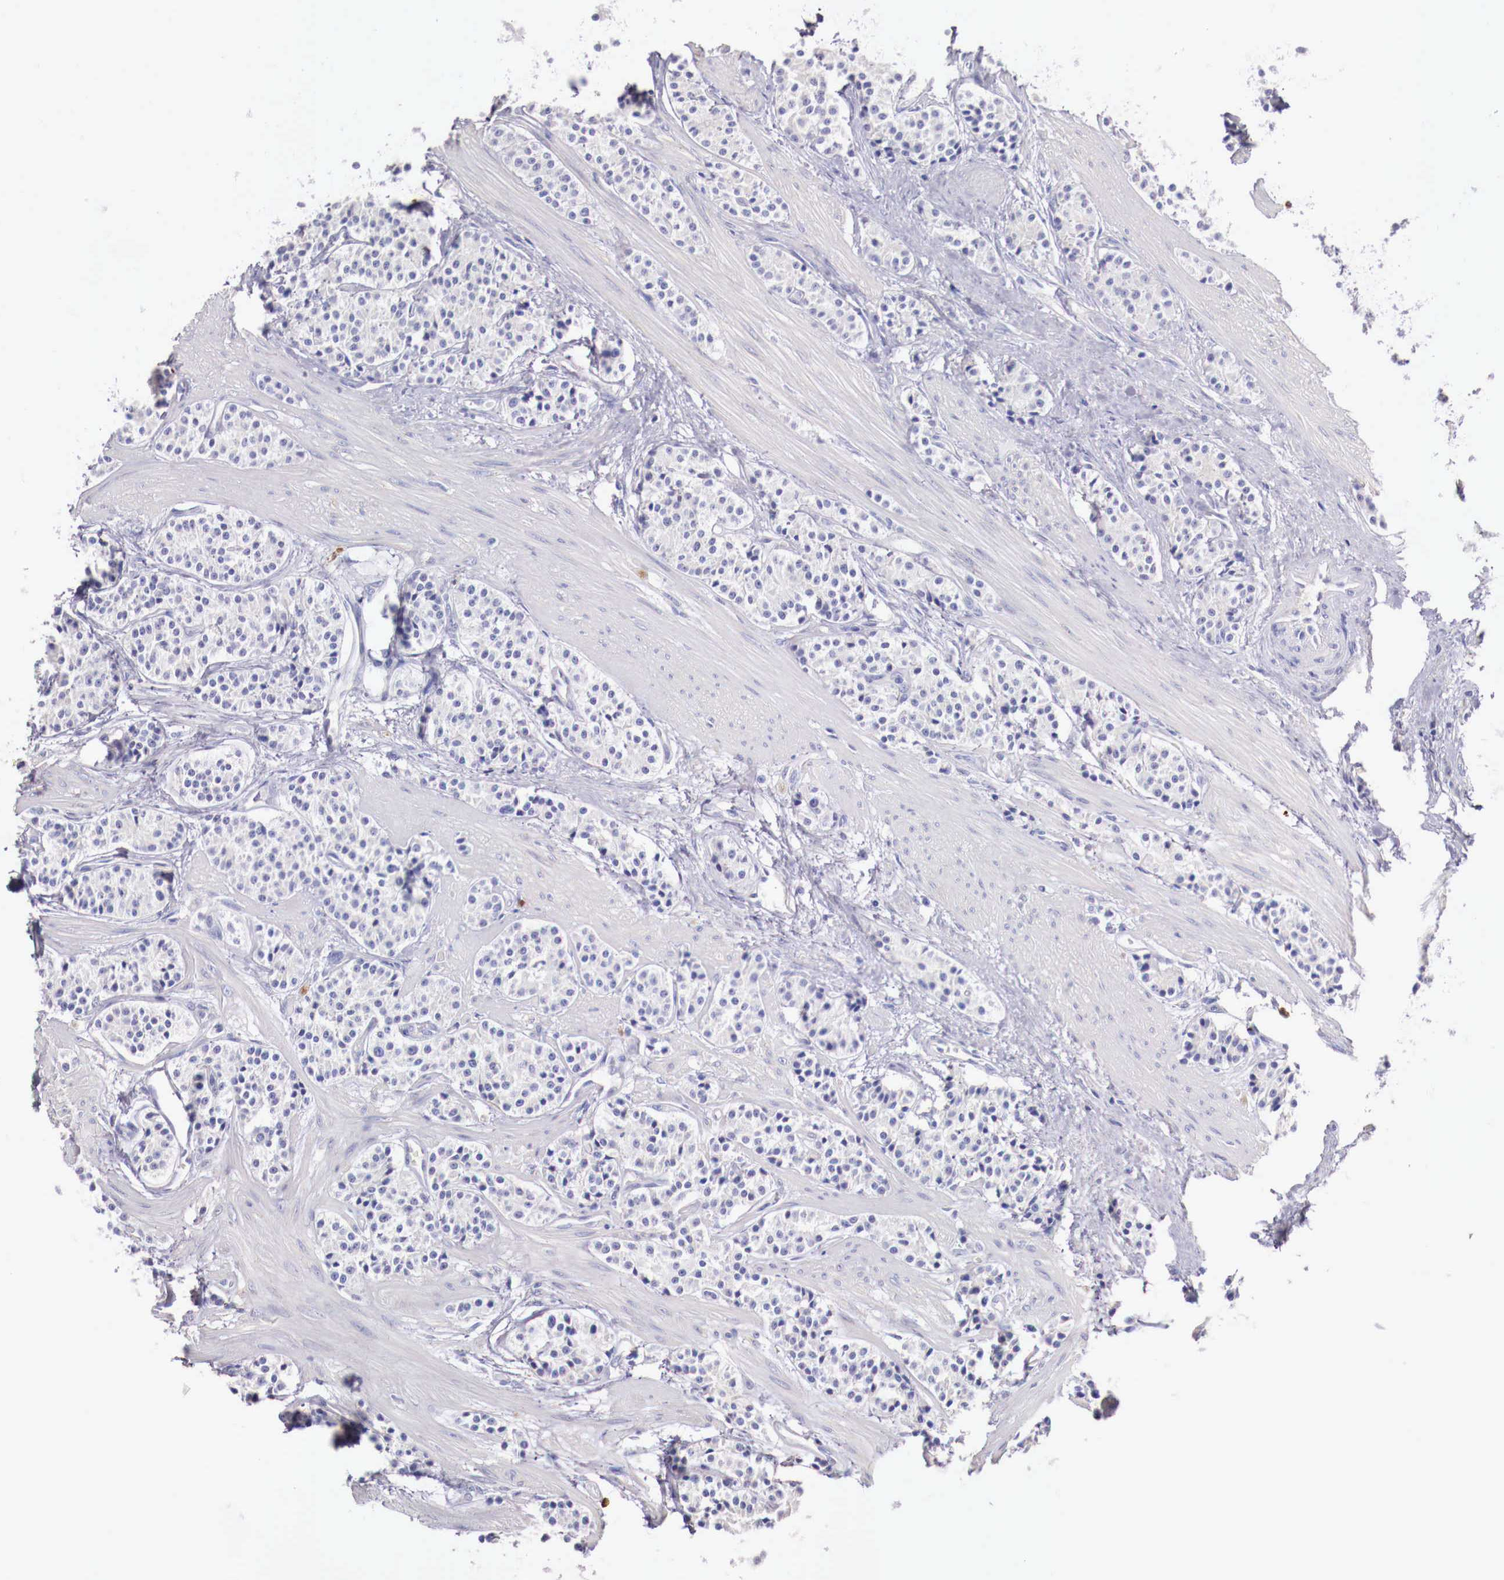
{"staining": {"intensity": "negative", "quantity": "none", "location": "none"}, "tissue": "carcinoid", "cell_type": "Tumor cells", "image_type": "cancer", "snomed": [{"axis": "morphology", "description": "Carcinoid, malignant, NOS"}, {"axis": "topography", "description": "Stomach"}], "caption": "This is an immunohistochemistry (IHC) photomicrograph of carcinoid. There is no expression in tumor cells.", "gene": "PITPNA", "patient": {"sex": "female", "age": 76}}